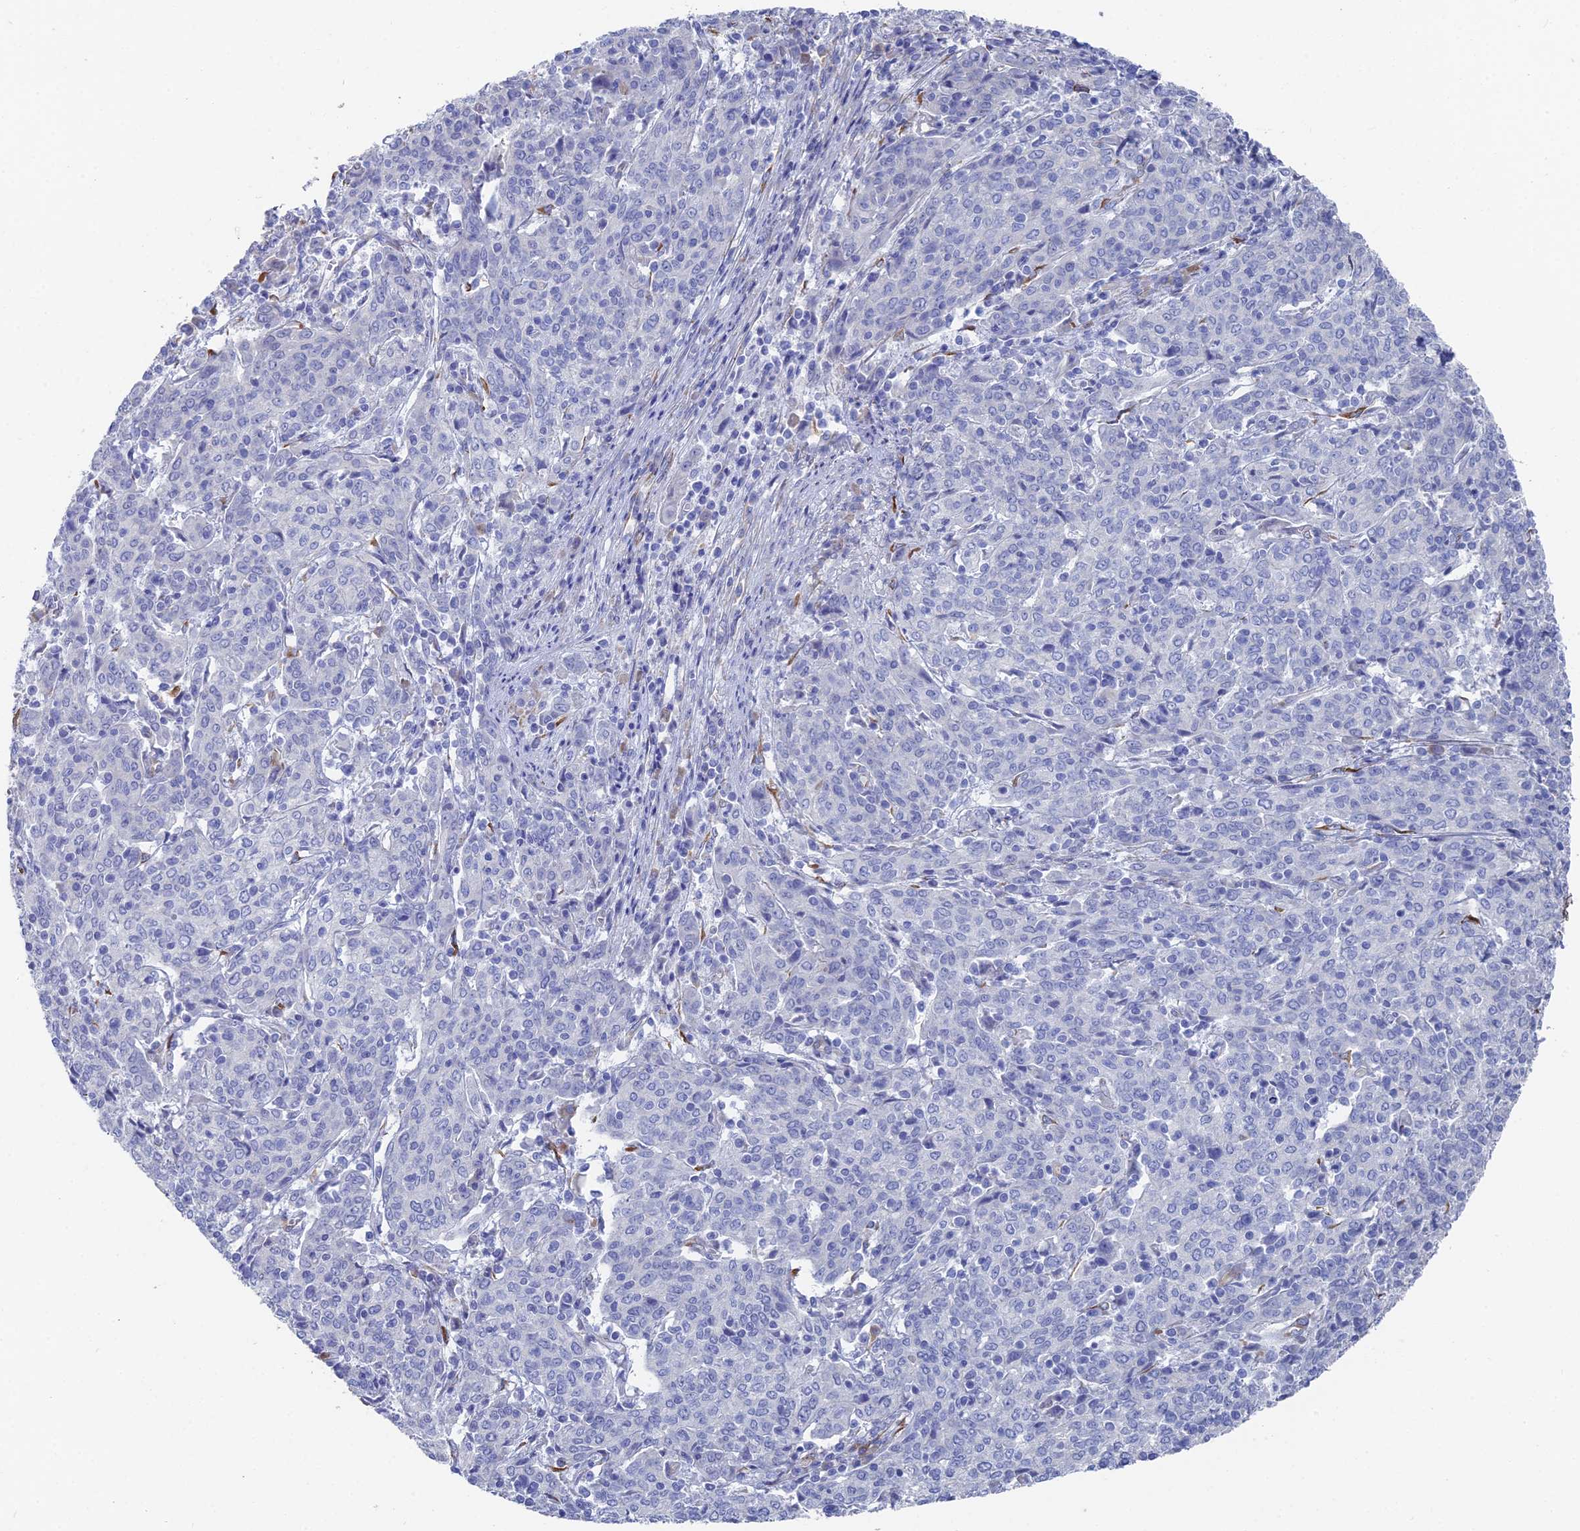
{"staining": {"intensity": "negative", "quantity": "none", "location": "none"}, "tissue": "cervical cancer", "cell_type": "Tumor cells", "image_type": "cancer", "snomed": [{"axis": "morphology", "description": "Squamous cell carcinoma, NOS"}, {"axis": "topography", "description": "Cervix"}], "caption": "There is no significant positivity in tumor cells of cervical squamous cell carcinoma.", "gene": "TNNT3", "patient": {"sex": "female", "age": 67}}